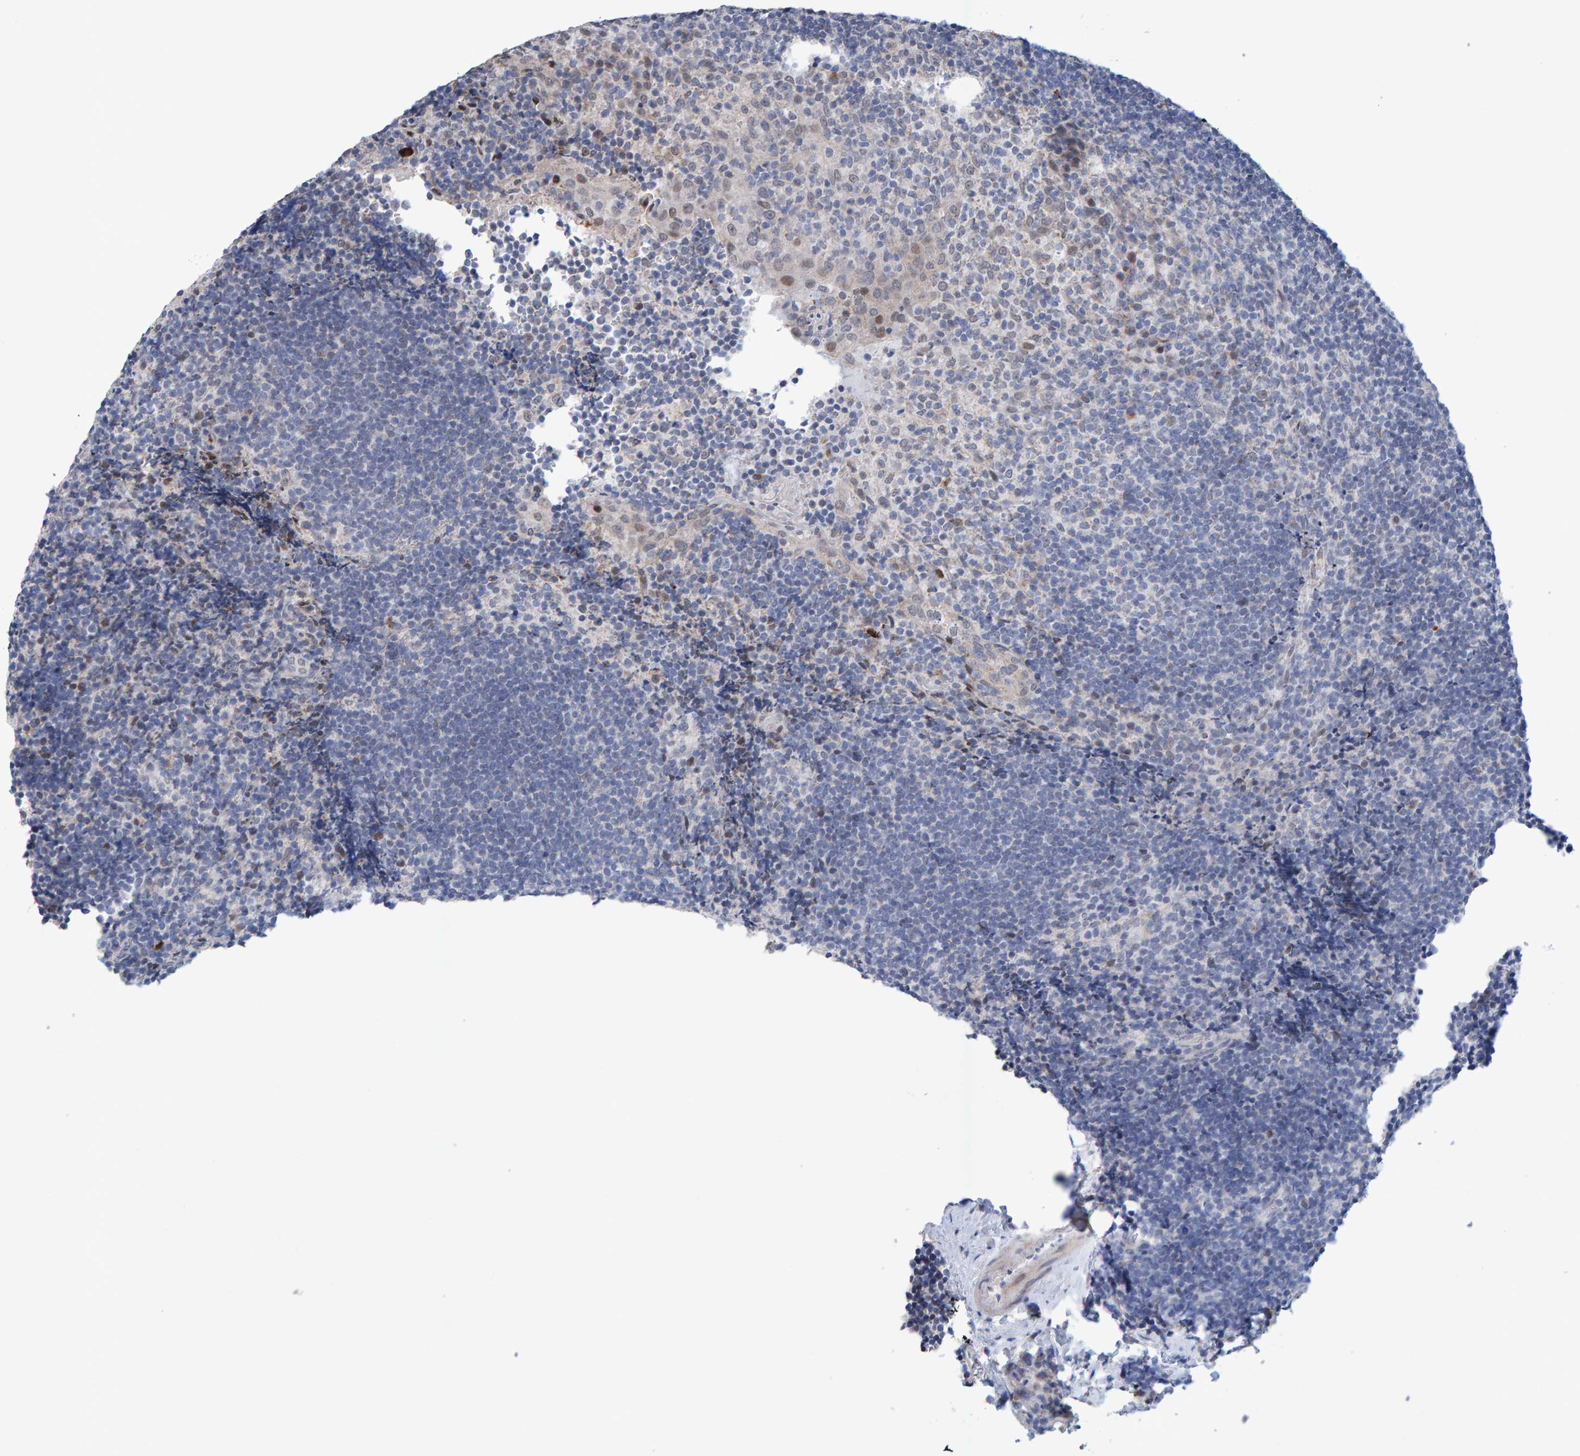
{"staining": {"intensity": "negative", "quantity": "none", "location": "none"}, "tissue": "lymphoma", "cell_type": "Tumor cells", "image_type": "cancer", "snomed": [{"axis": "morphology", "description": "Malignant lymphoma, non-Hodgkin's type, High grade"}, {"axis": "topography", "description": "Tonsil"}], "caption": "This is an immunohistochemistry (IHC) micrograph of human lymphoma. There is no positivity in tumor cells.", "gene": "USP43", "patient": {"sex": "female", "age": 36}}